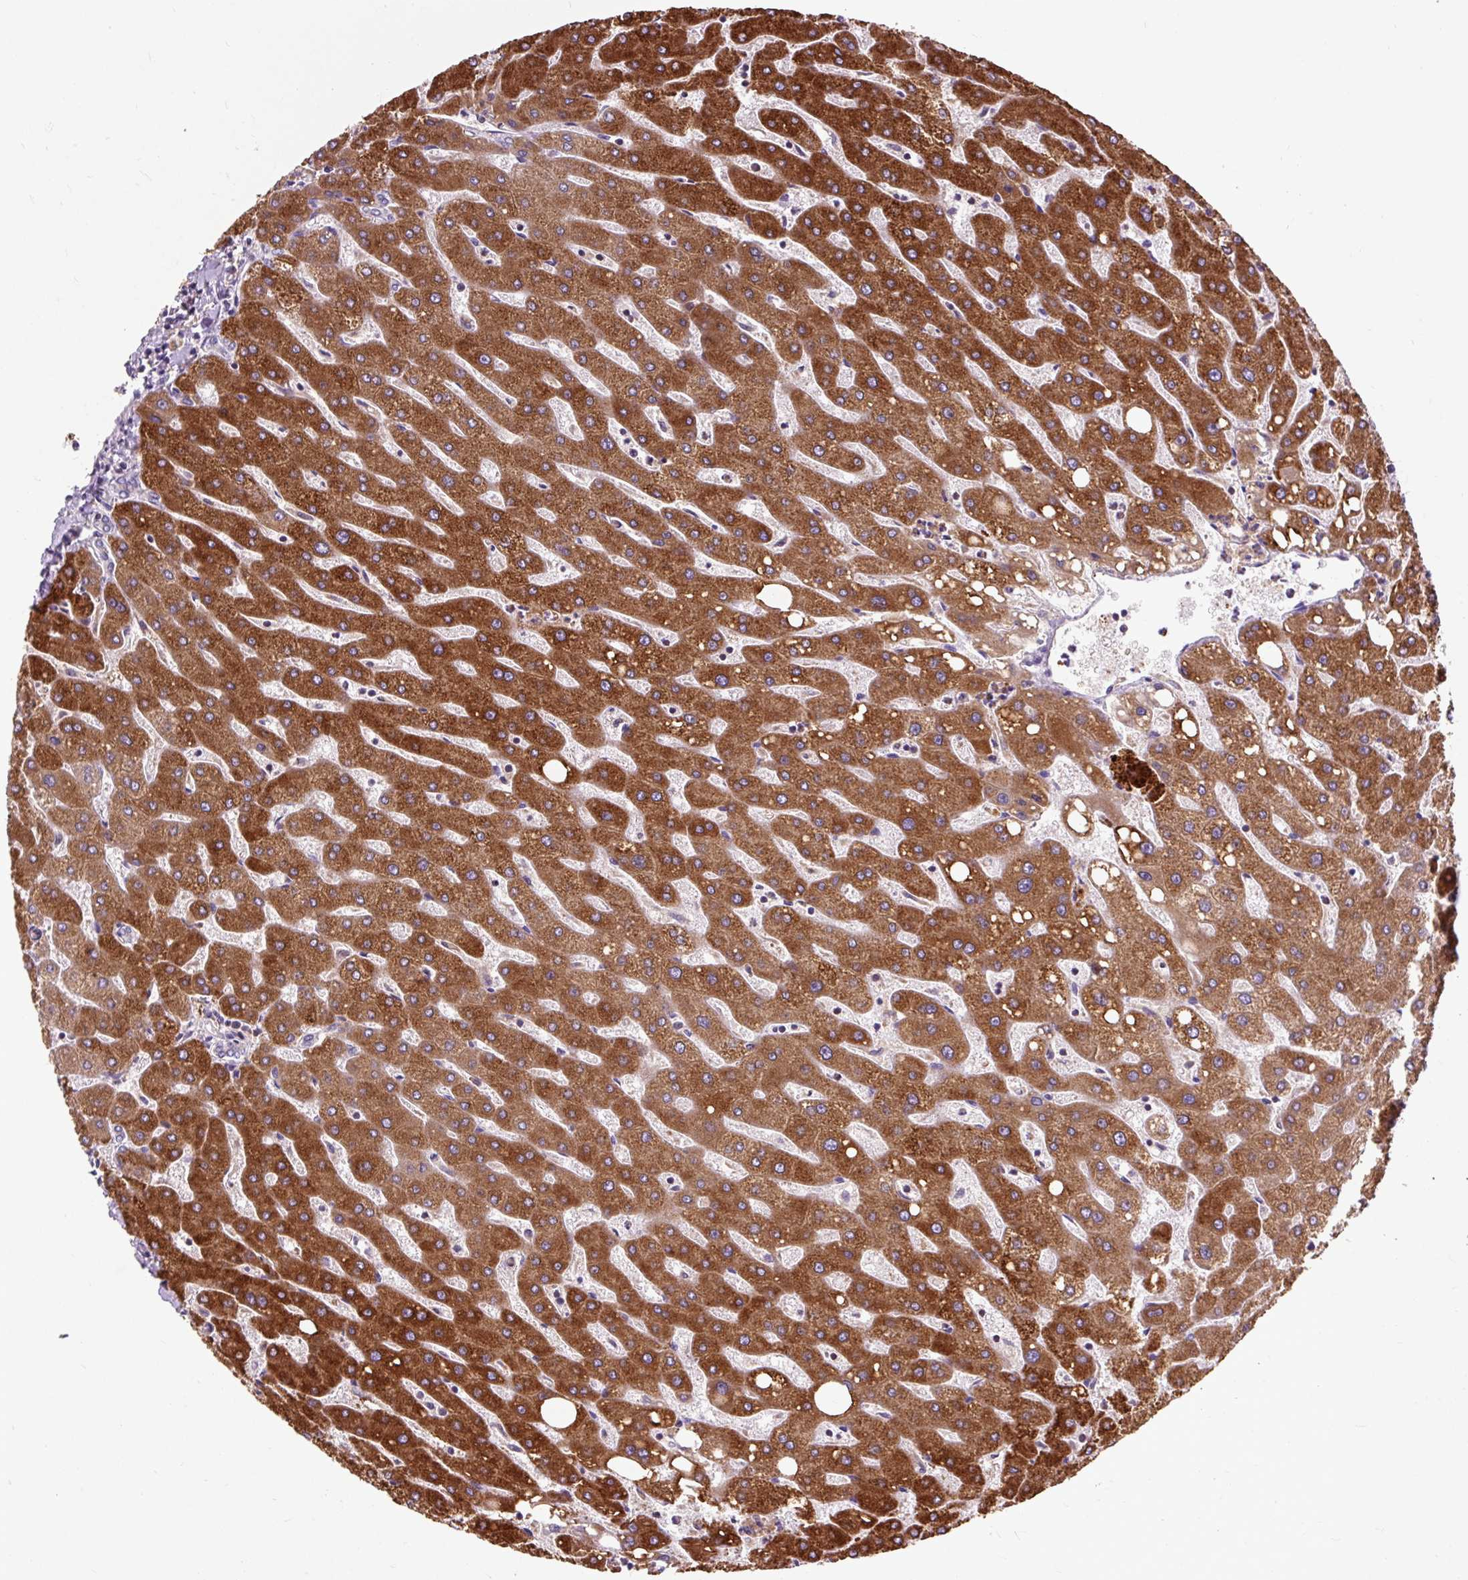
{"staining": {"intensity": "negative", "quantity": "none", "location": "none"}, "tissue": "liver", "cell_type": "Cholangiocytes", "image_type": "normal", "snomed": [{"axis": "morphology", "description": "Normal tissue, NOS"}, {"axis": "topography", "description": "Liver"}], "caption": "Human liver stained for a protein using immunohistochemistry (IHC) displays no staining in cholangiocytes.", "gene": "PCDHGB3", "patient": {"sex": "male", "age": 67}}